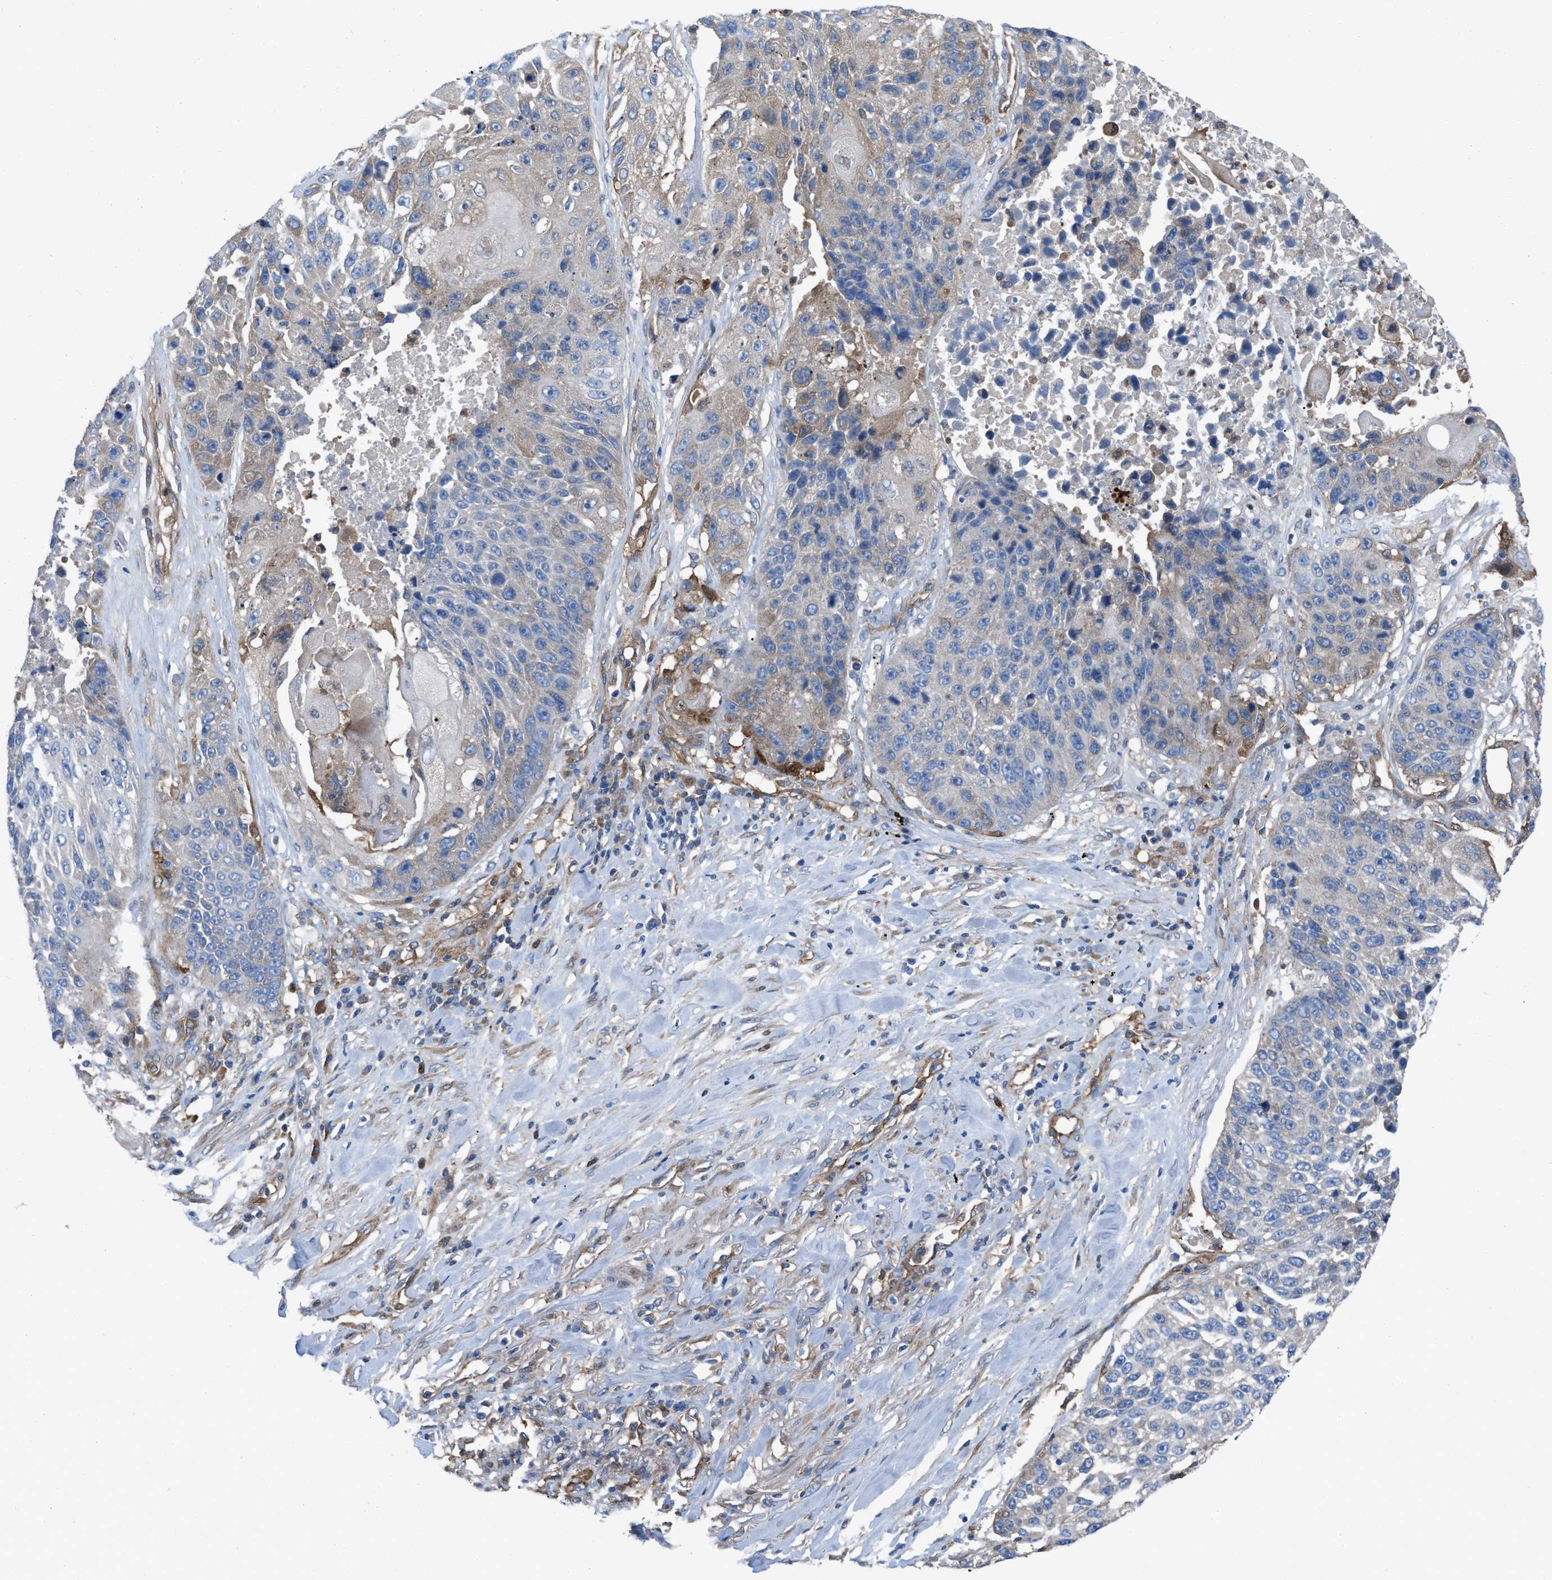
{"staining": {"intensity": "weak", "quantity": "<25%", "location": "cytoplasmic/membranous"}, "tissue": "lung cancer", "cell_type": "Tumor cells", "image_type": "cancer", "snomed": [{"axis": "morphology", "description": "Squamous cell carcinoma, NOS"}, {"axis": "topography", "description": "Lung"}], "caption": "This is an IHC image of lung cancer (squamous cell carcinoma). There is no positivity in tumor cells.", "gene": "TRIOBP", "patient": {"sex": "male", "age": 61}}